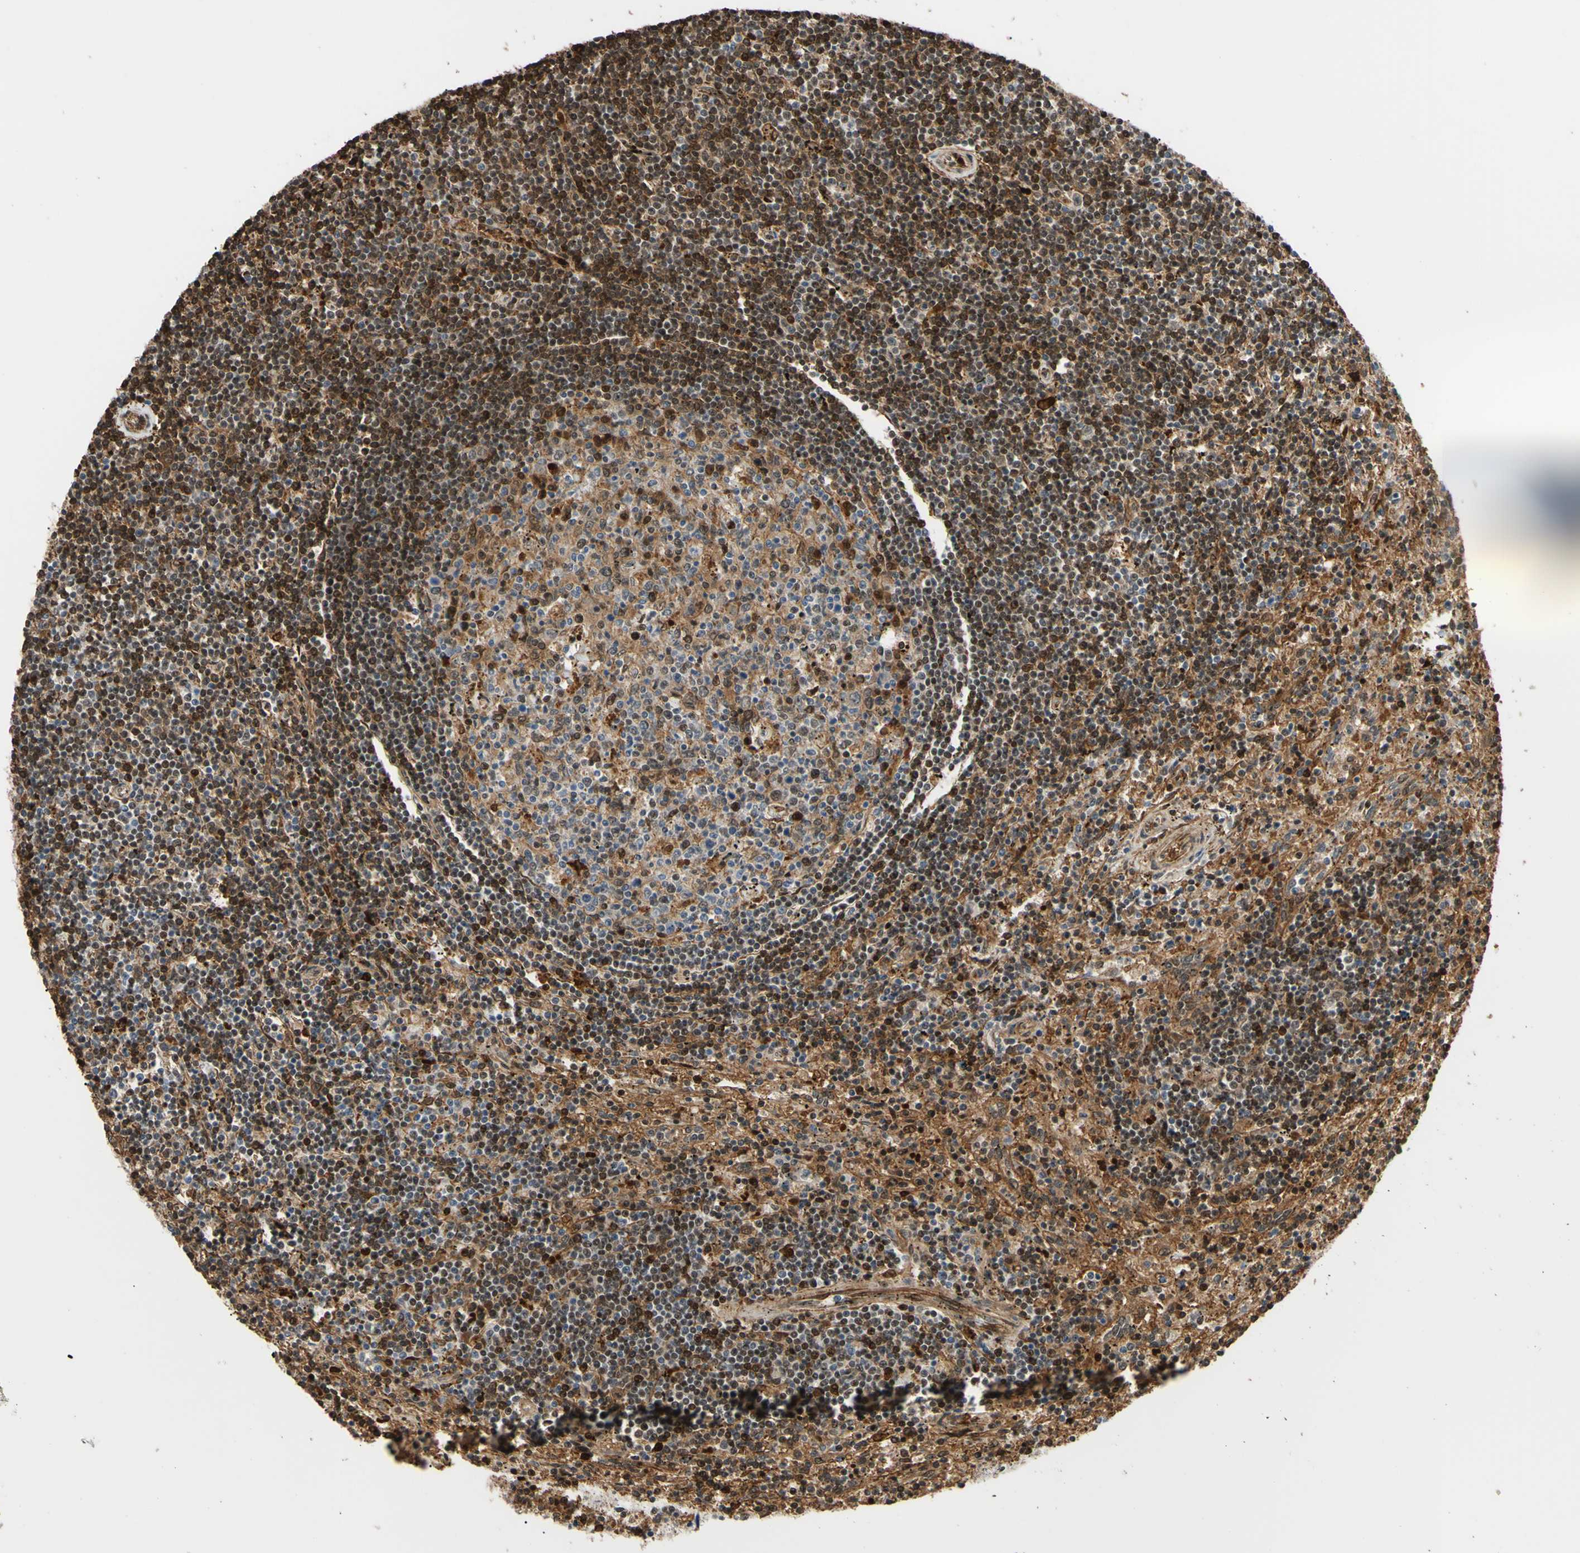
{"staining": {"intensity": "strong", "quantity": ">75%", "location": "cytoplasmic/membranous,nuclear"}, "tissue": "lymphoma", "cell_type": "Tumor cells", "image_type": "cancer", "snomed": [{"axis": "morphology", "description": "Malignant lymphoma, non-Hodgkin's type, Low grade"}, {"axis": "topography", "description": "Spleen"}], "caption": "An immunohistochemistry (IHC) micrograph of neoplastic tissue is shown. Protein staining in brown highlights strong cytoplasmic/membranous and nuclear positivity in lymphoma within tumor cells.", "gene": "THAP12", "patient": {"sex": "male", "age": 76}}